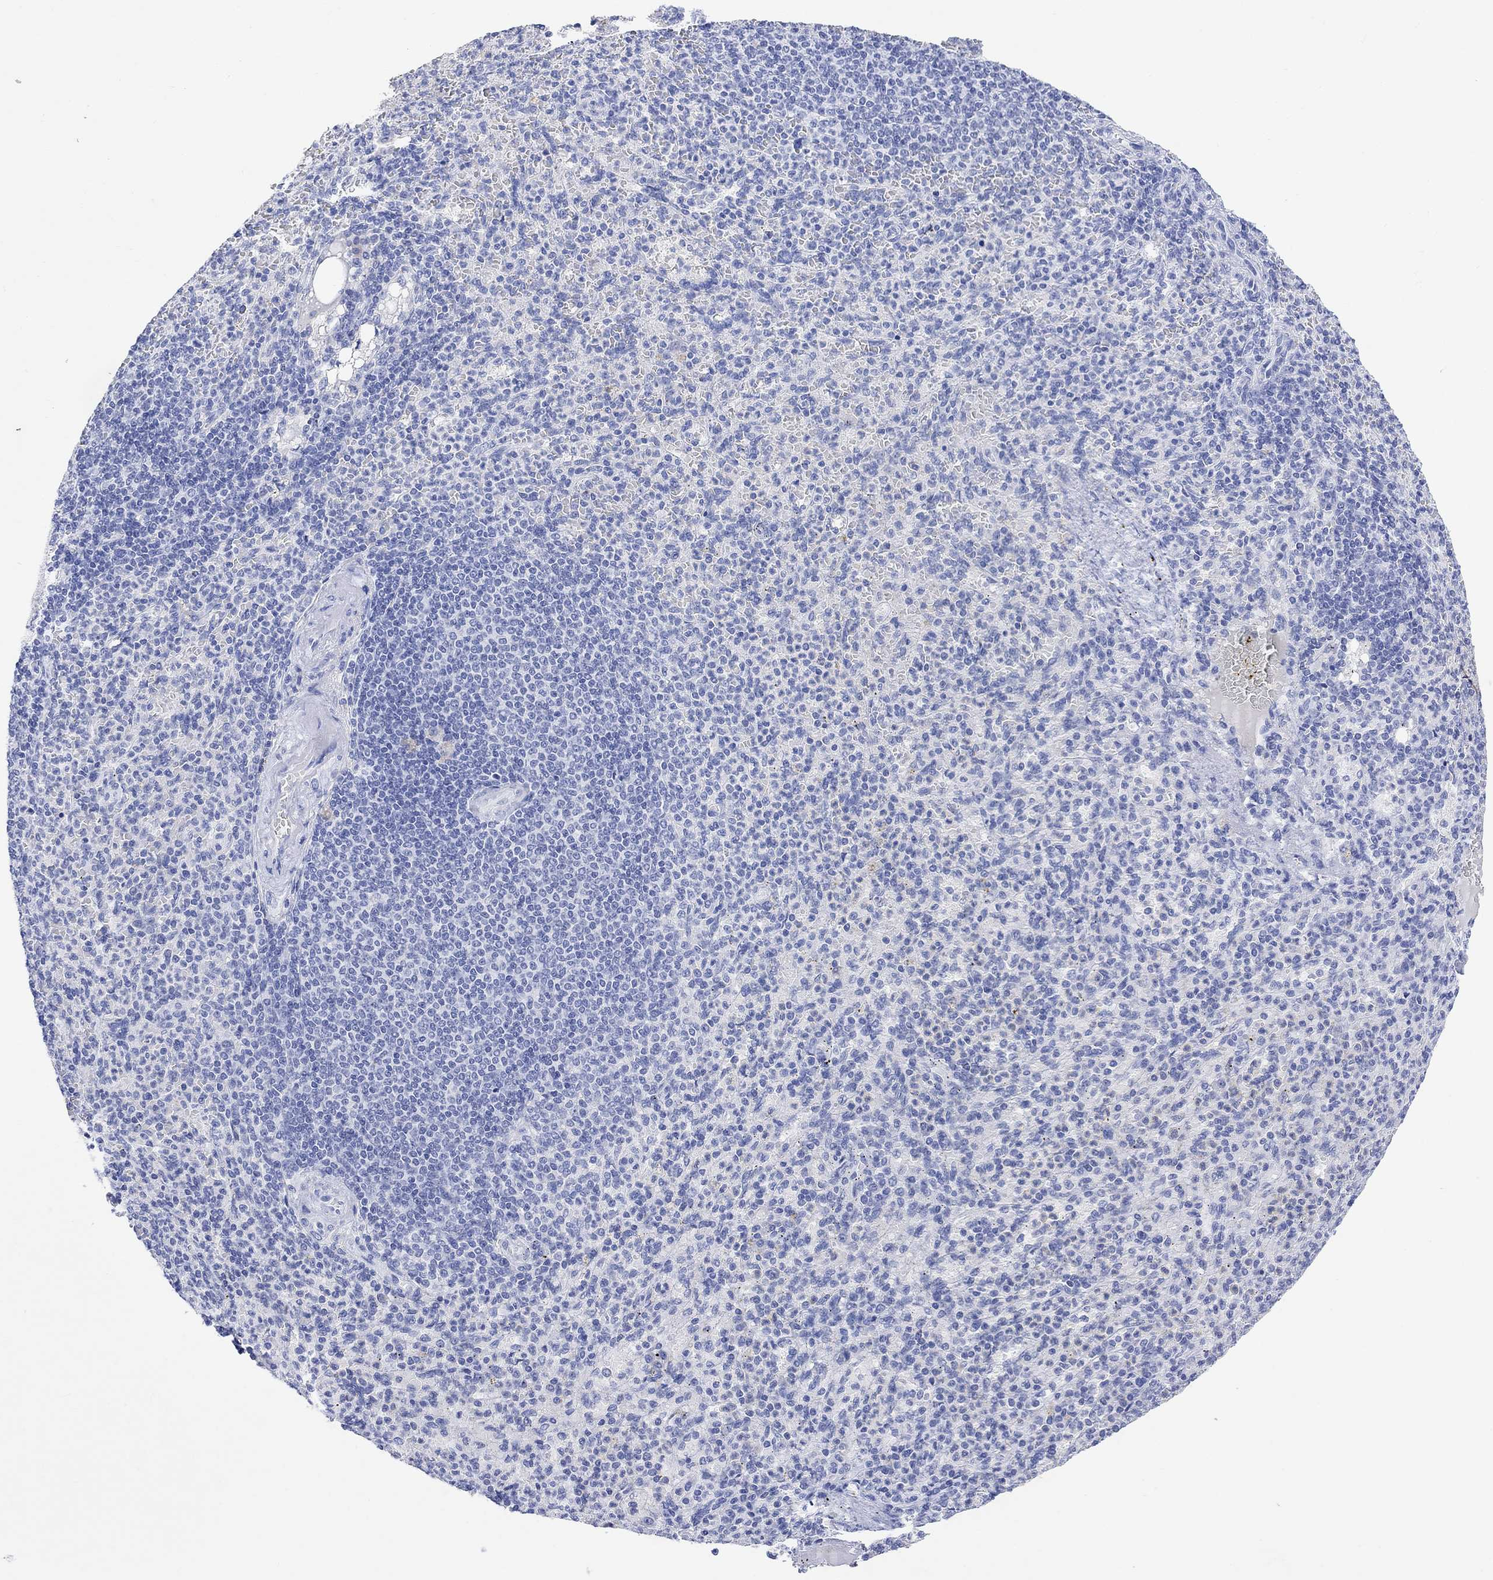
{"staining": {"intensity": "negative", "quantity": "none", "location": "none"}, "tissue": "spleen", "cell_type": "Cells in red pulp", "image_type": "normal", "snomed": [{"axis": "morphology", "description": "Normal tissue, NOS"}, {"axis": "topography", "description": "Spleen"}], "caption": "IHC of unremarkable human spleen reveals no staining in cells in red pulp.", "gene": "TYR", "patient": {"sex": "female", "age": 74}}